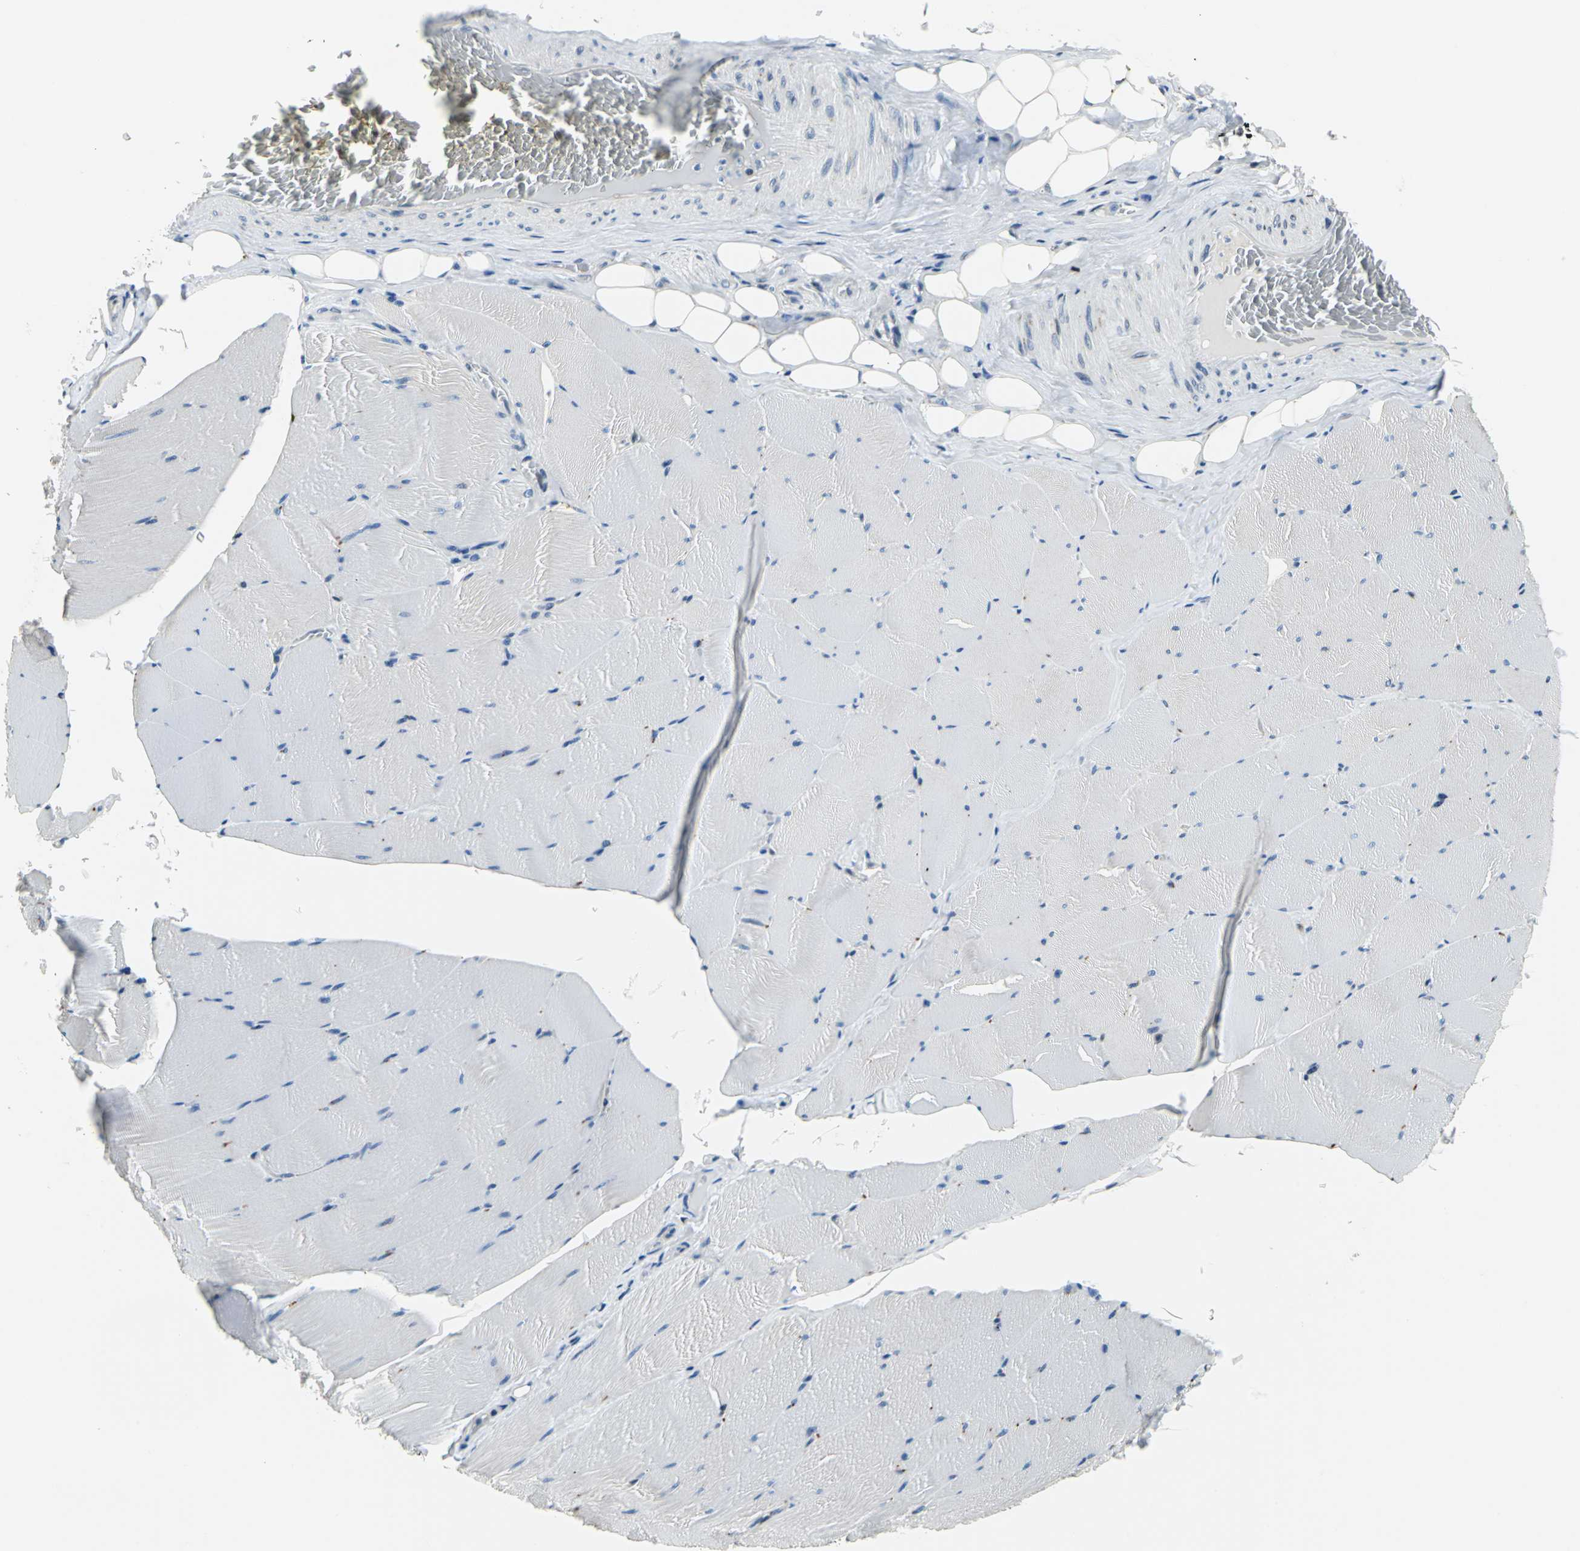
{"staining": {"intensity": "negative", "quantity": "none", "location": "none"}, "tissue": "skeletal muscle", "cell_type": "Myocytes", "image_type": "normal", "snomed": [{"axis": "morphology", "description": "Normal tissue, NOS"}, {"axis": "topography", "description": "Skeletal muscle"}], "caption": "Myocytes show no significant protein expression in unremarkable skeletal muscle. The staining is performed using DAB brown chromogen with nuclei counter-stained in using hematoxylin.", "gene": "HCFC2", "patient": {"sex": "male", "age": 62}}